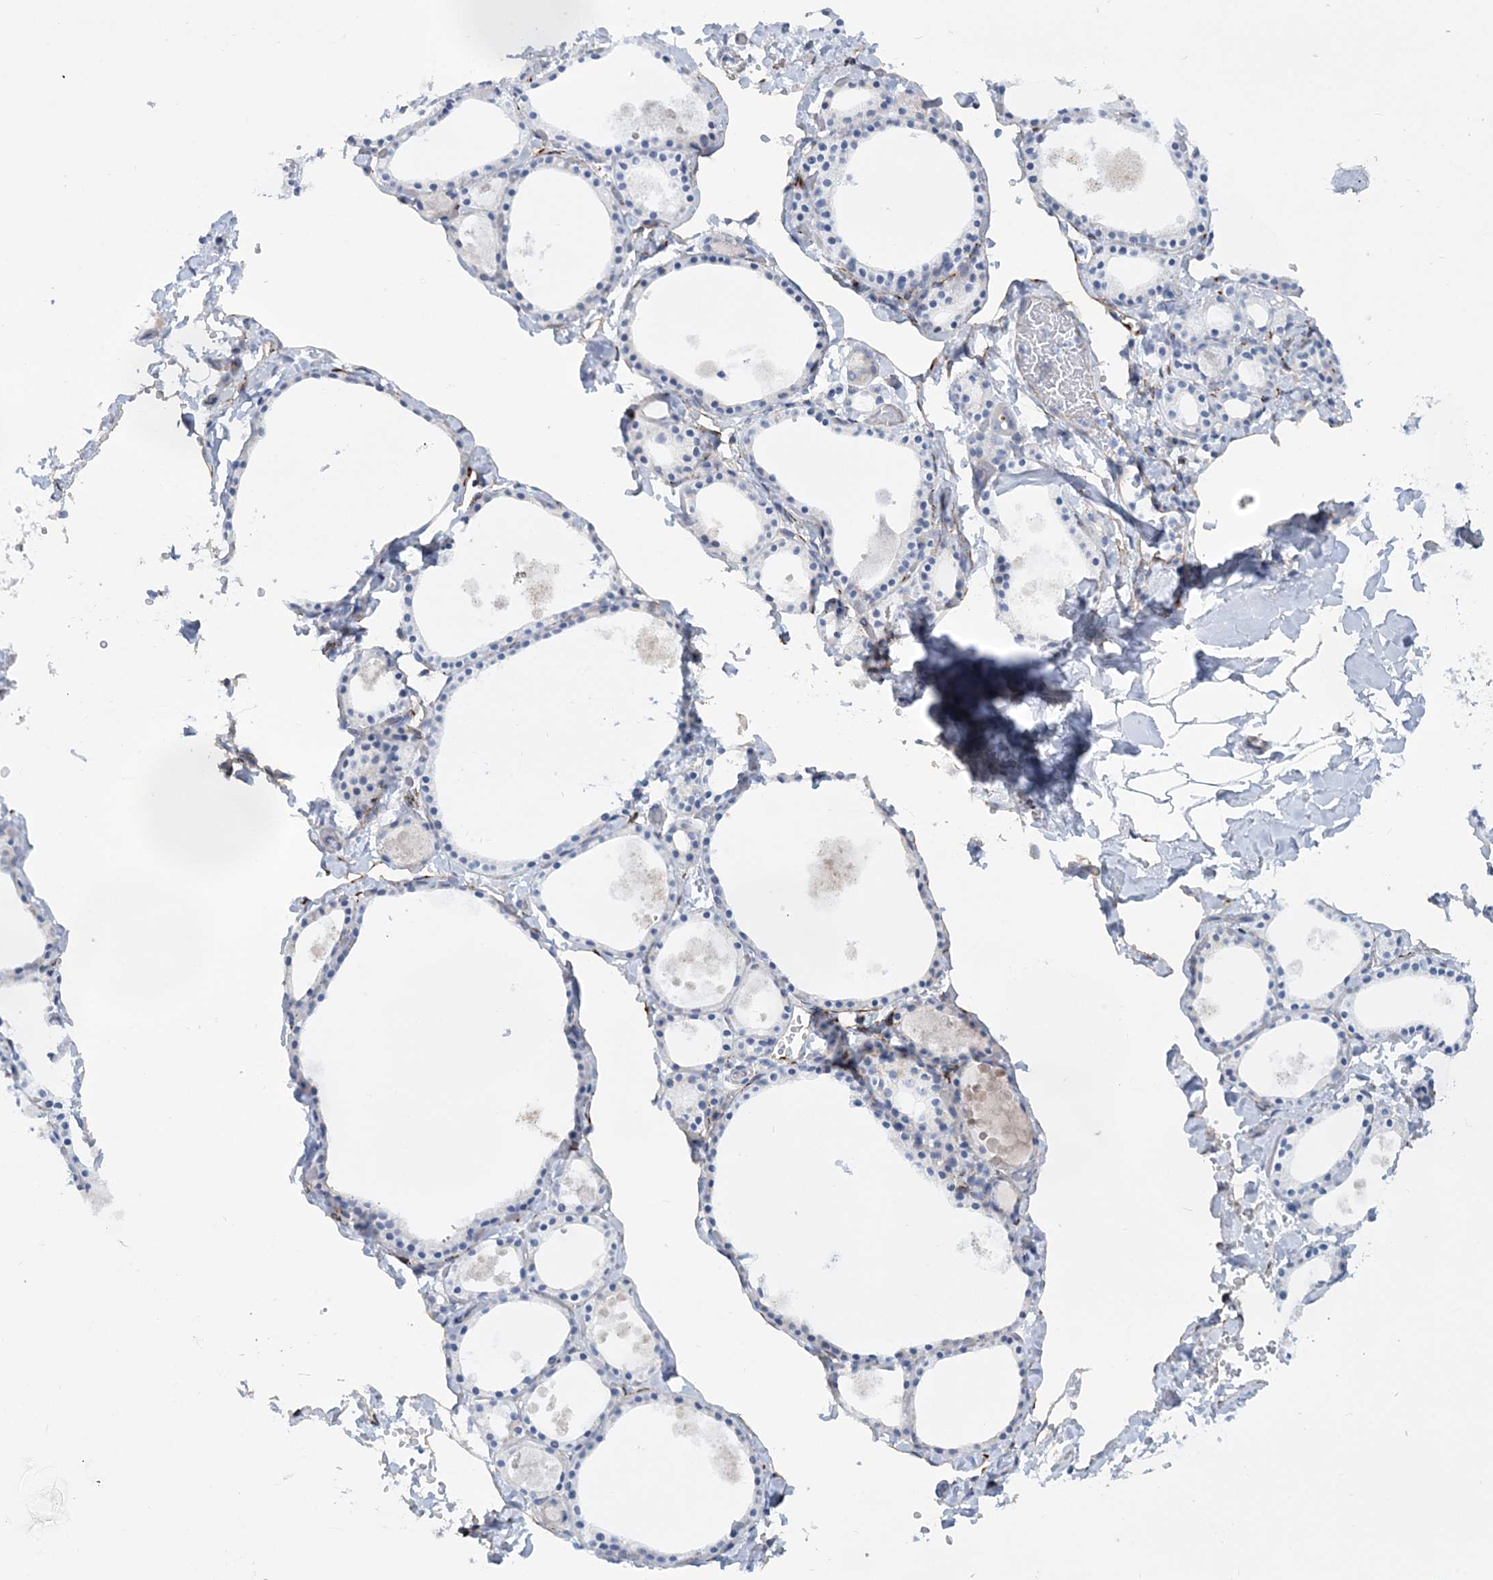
{"staining": {"intensity": "negative", "quantity": "none", "location": "none"}, "tissue": "thyroid gland", "cell_type": "Glandular cells", "image_type": "normal", "snomed": [{"axis": "morphology", "description": "Normal tissue, NOS"}, {"axis": "topography", "description": "Thyroid gland"}], "caption": "The immunohistochemistry (IHC) micrograph has no significant staining in glandular cells of thyroid gland.", "gene": "RAB11FIP5", "patient": {"sex": "male", "age": 56}}